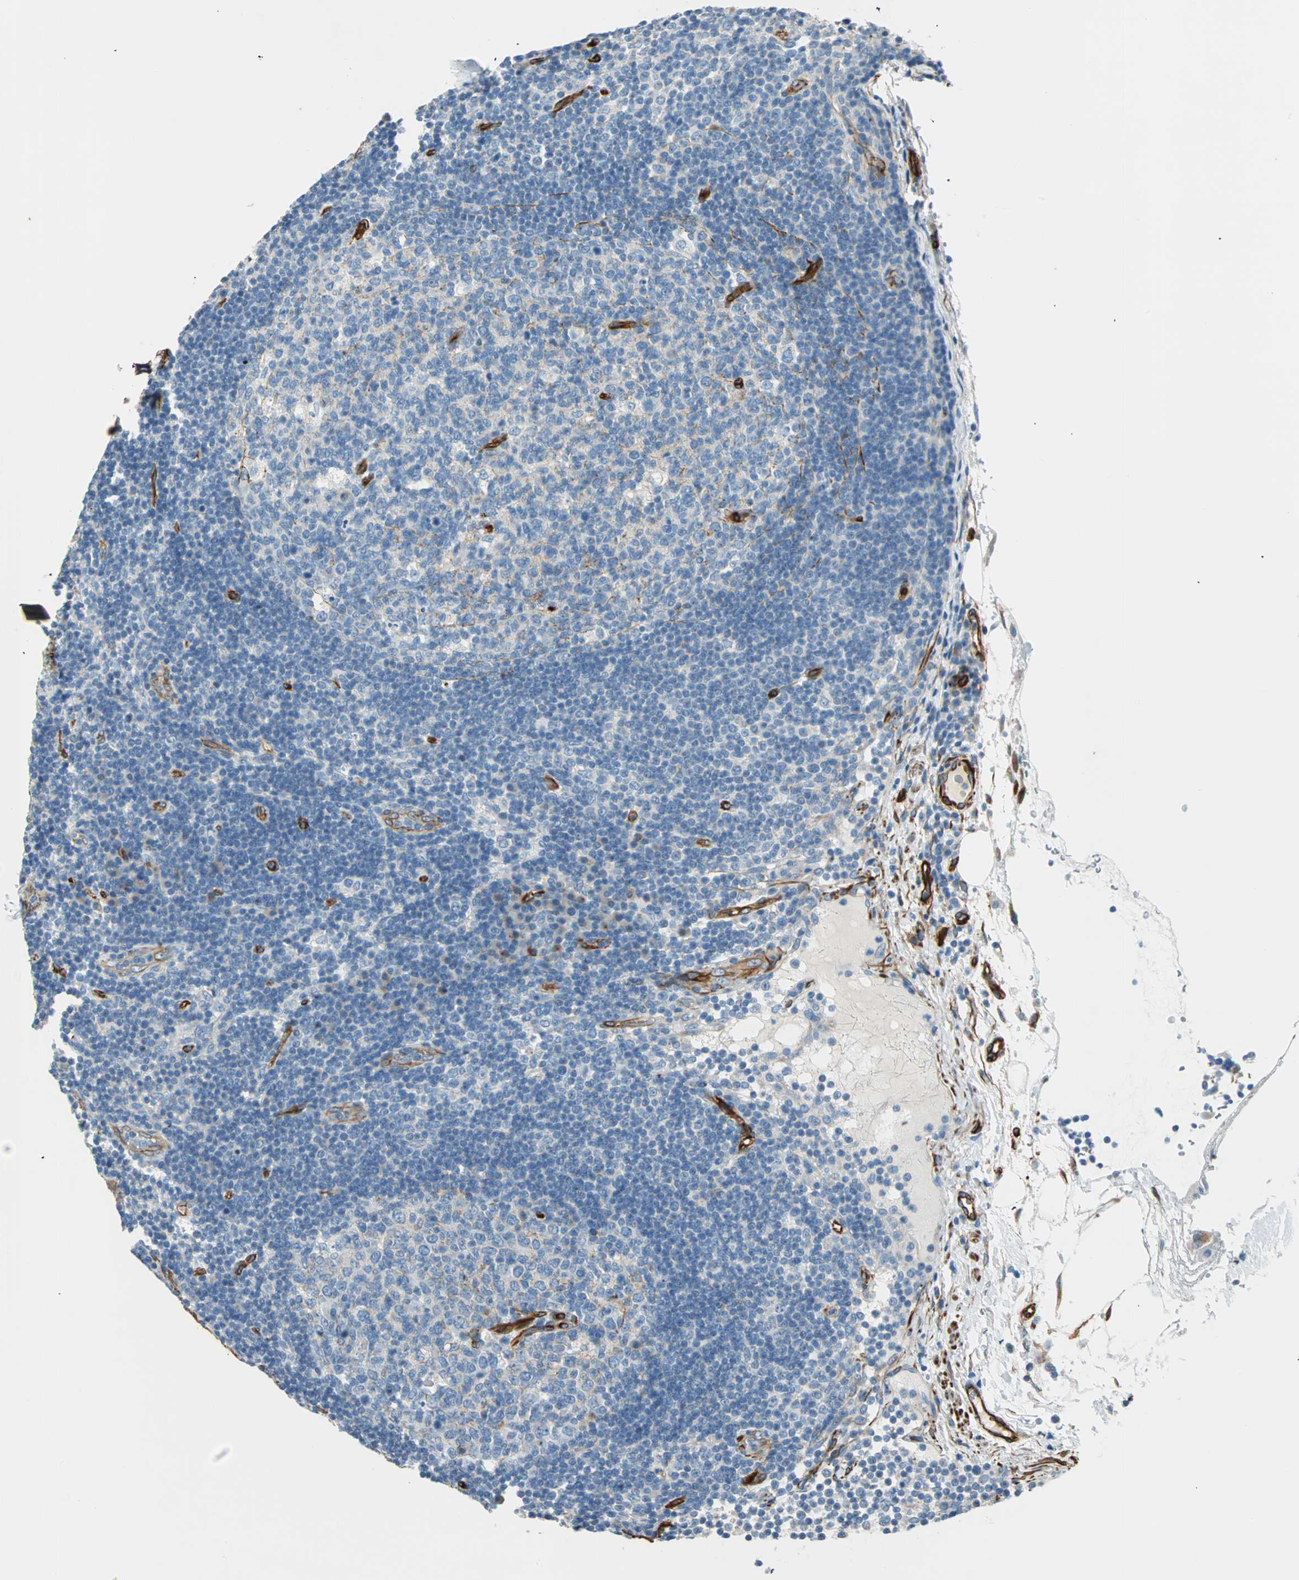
{"staining": {"intensity": "negative", "quantity": "none", "location": "none"}, "tissue": "lymph node", "cell_type": "Germinal center cells", "image_type": "normal", "snomed": [{"axis": "morphology", "description": "Normal tissue, NOS"}, {"axis": "morphology", "description": "Squamous cell carcinoma, metastatic, NOS"}, {"axis": "topography", "description": "Lymph node"}], "caption": "A histopathology image of lymph node stained for a protein shows no brown staining in germinal center cells.", "gene": "NES", "patient": {"sex": "female", "age": 53}}